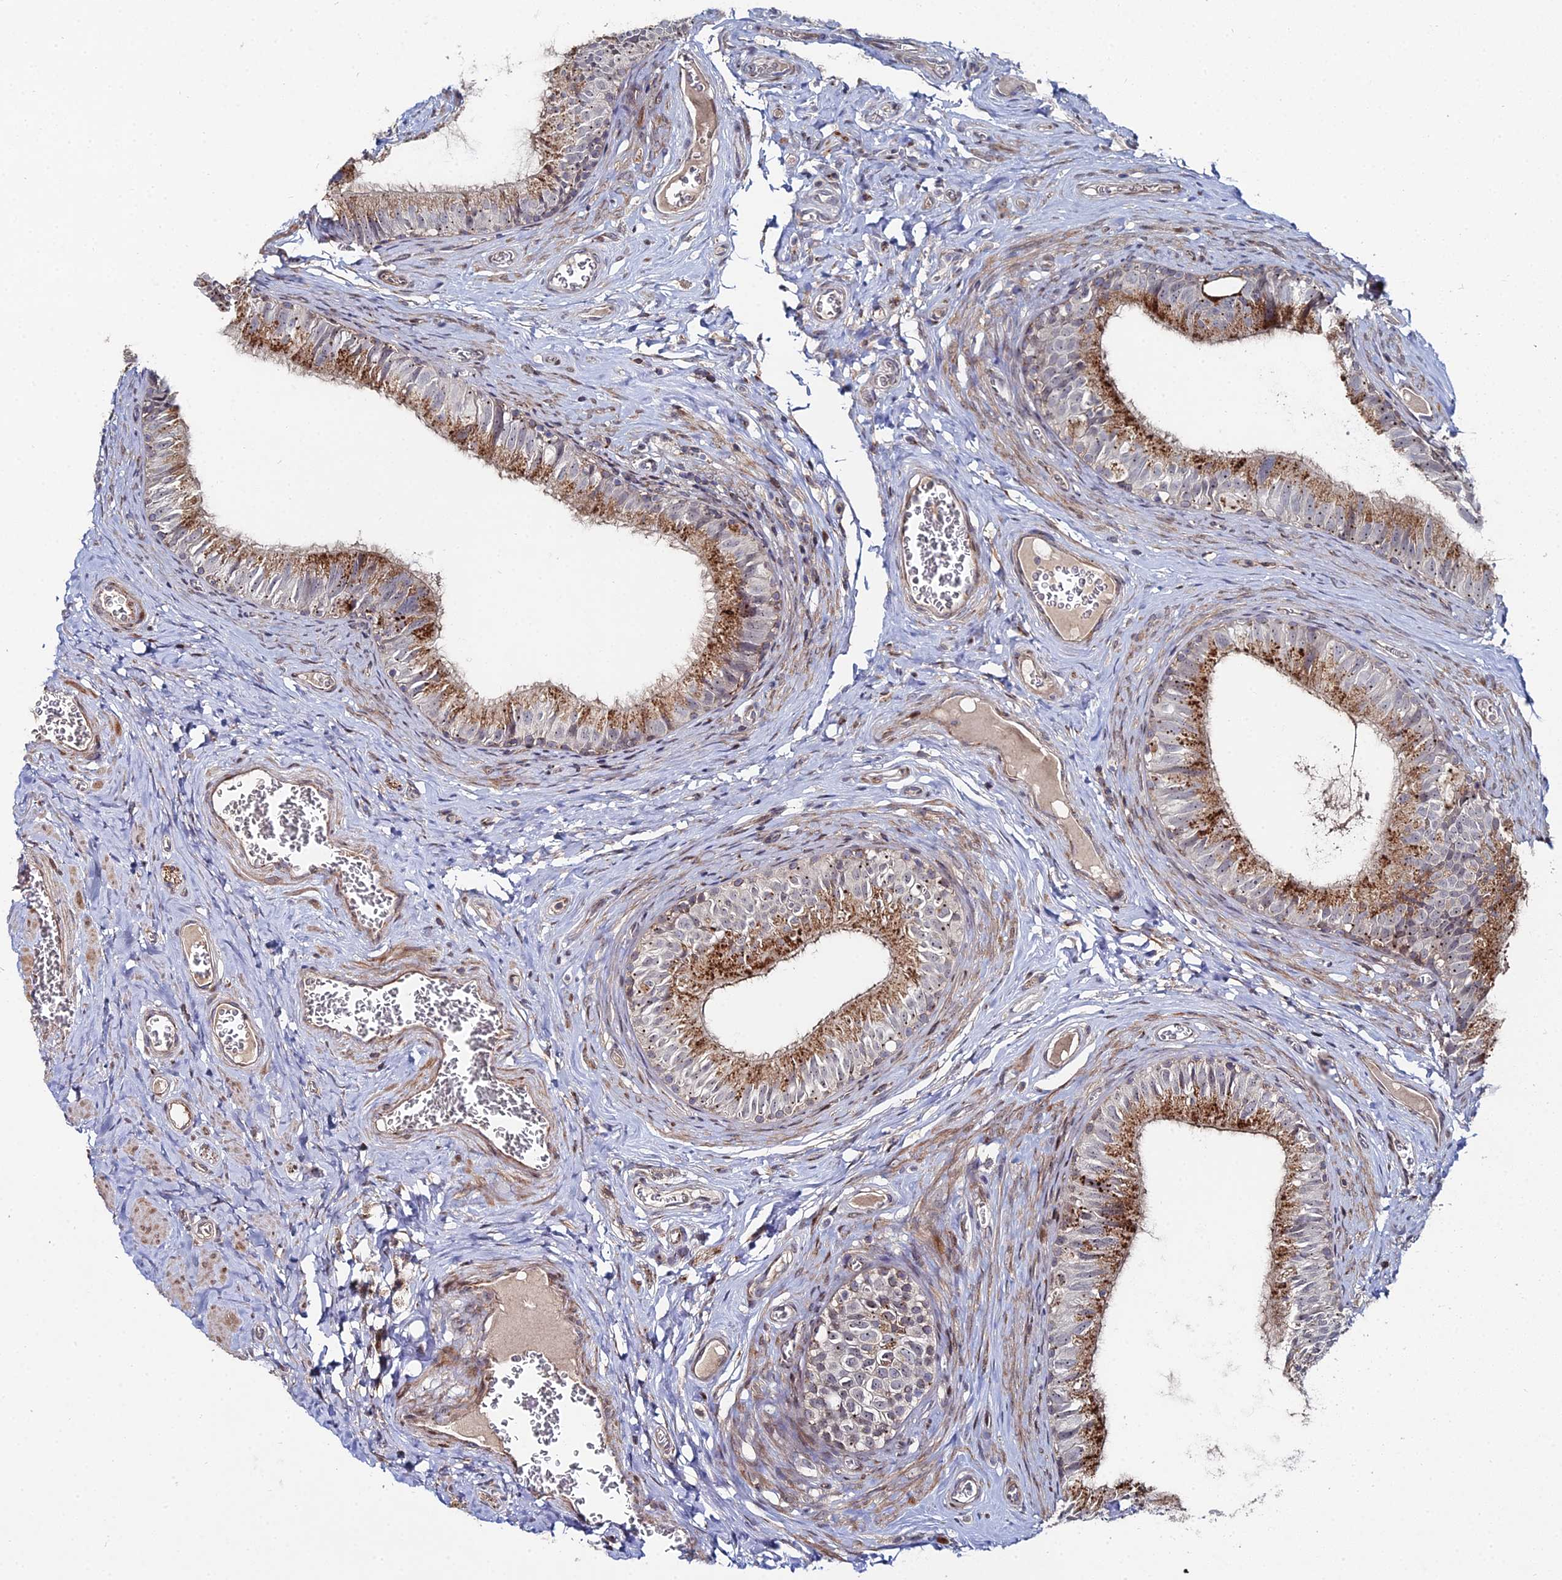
{"staining": {"intensity": "moderate", "quantity": ">75%", "location": "cytoplasmic/membranous,nuclear"}, "tissue": "epididymis", "cell_type": "Glandular cells", "image_type": "normal", "snomed": [{"axis": "morphology", "description": "Normal tissue, NOS"}, {"axis": "topography", "description": "Epididymis"}], "caption": "Protein positivity by immunohistochemistry (IHC) displays moderate cytoplasmic/membranous,nuclear expression in approximately >75% of glandular cells in benign epididymis. The protein is stained brown, and the nuclei are stained in blue (DAB (3,3'-diaminobenzidine) IHC with brightfield microscopy, high magnification).", "gene": "SGMS1", "patient": {"sex": "male", "age": 42}}